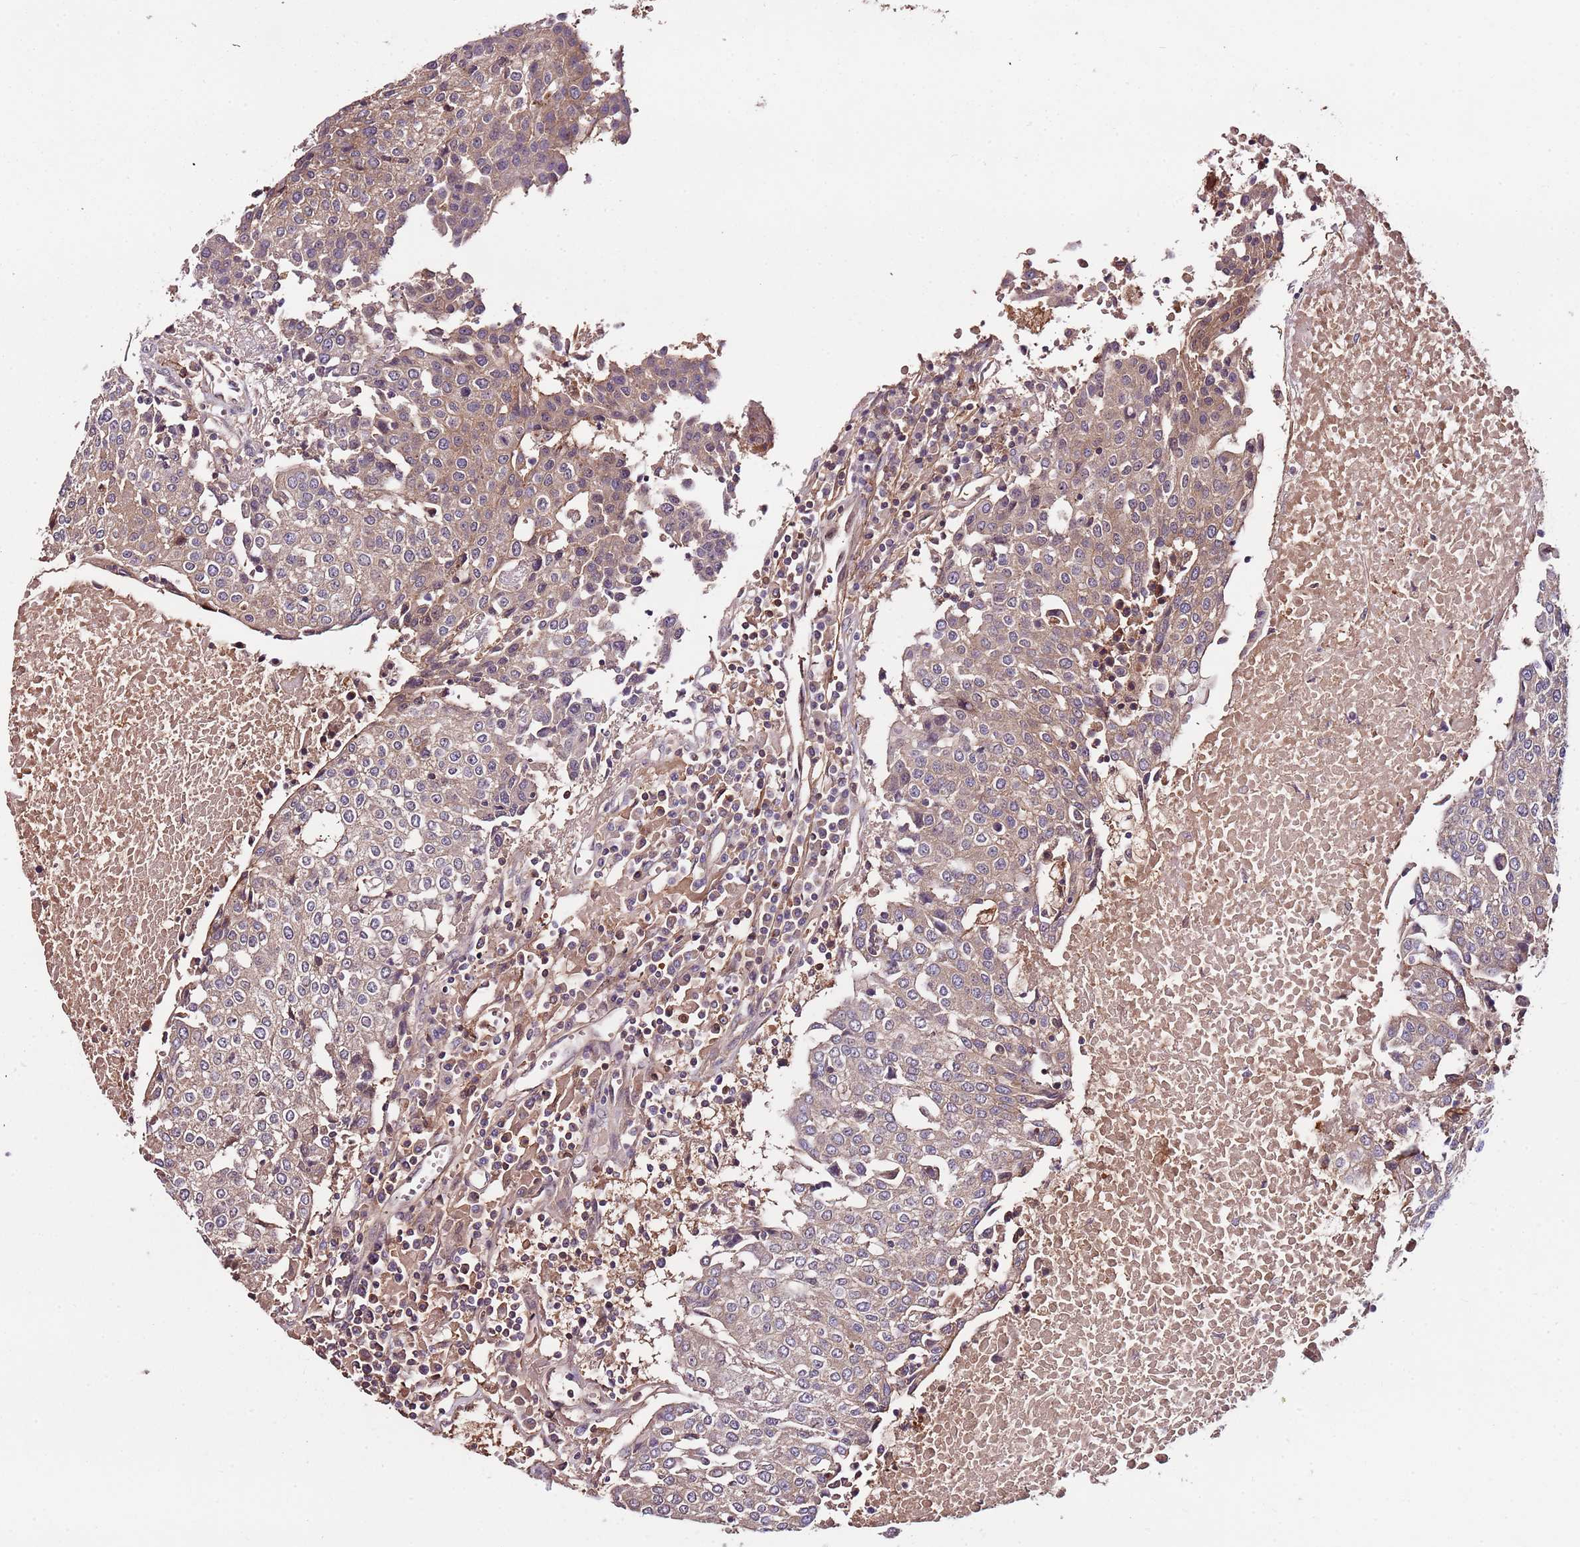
{"staining": {"intensity": "weak", "quantity": "25%-75%", "location": "cytoplasmic/membranous"}, "tissue": "urothelial cancer", "cell_type": "Tumor cells", "image_type": "cancer", "snomed": [{"axis": "morphology", "description": "Urothelial carcinoma, High grade"}, {"axis": "topography", "description": "Urinary bladder"}], "caption": "Protein expression analysis of human high-grade urothelial carcinoma reveals weak cytoplasmic/membranous expression in approximately 25%-75% of tumor cells.", "gene": "DENR", "patient": {"sex": "female", "age": 85}}